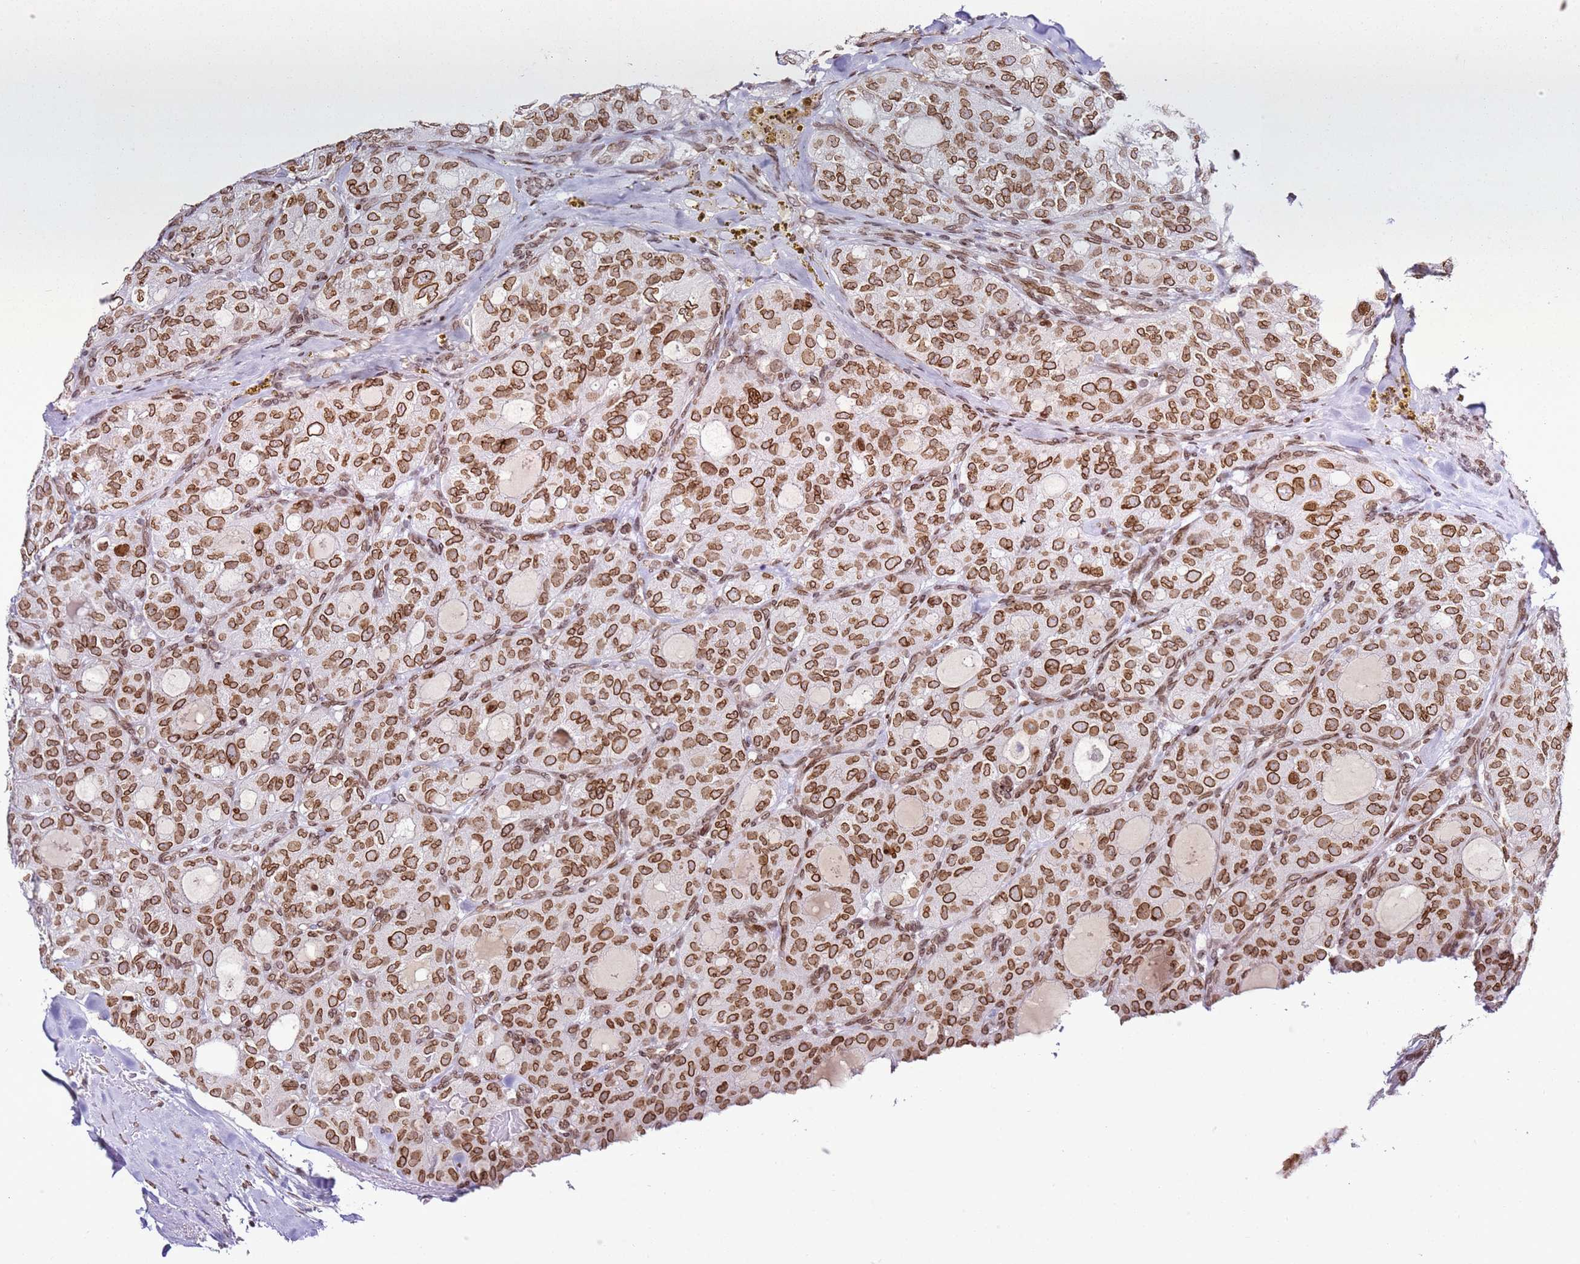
{"staining": {"intensity": "moderate", "quantity": ">75%", "location": "cytoplasmic/membranous,nuclear"}, "tissue": "thyroid cancer", "cell_type": "Tumor cells", "image_type": "cancer", "snomed": [{"axis": "morphology", "description": "Follicular adenoma carcinoma, NOS"}, {"axis": "topography", "description": "Thyroid gland"}], "caption": "This histopathology image reveals thyroid cancer (follicular adenoma carcinoma) stained with immunohistochemistry (IHC) to label a protein in brown. The cytoplasmic/membranous and nuclear of tumor cells show moderate positivity for the protein. Nuclei are counter-stained blue.", "gene": "POU6F1", "patient": {"sex": "male", "age": 75}}